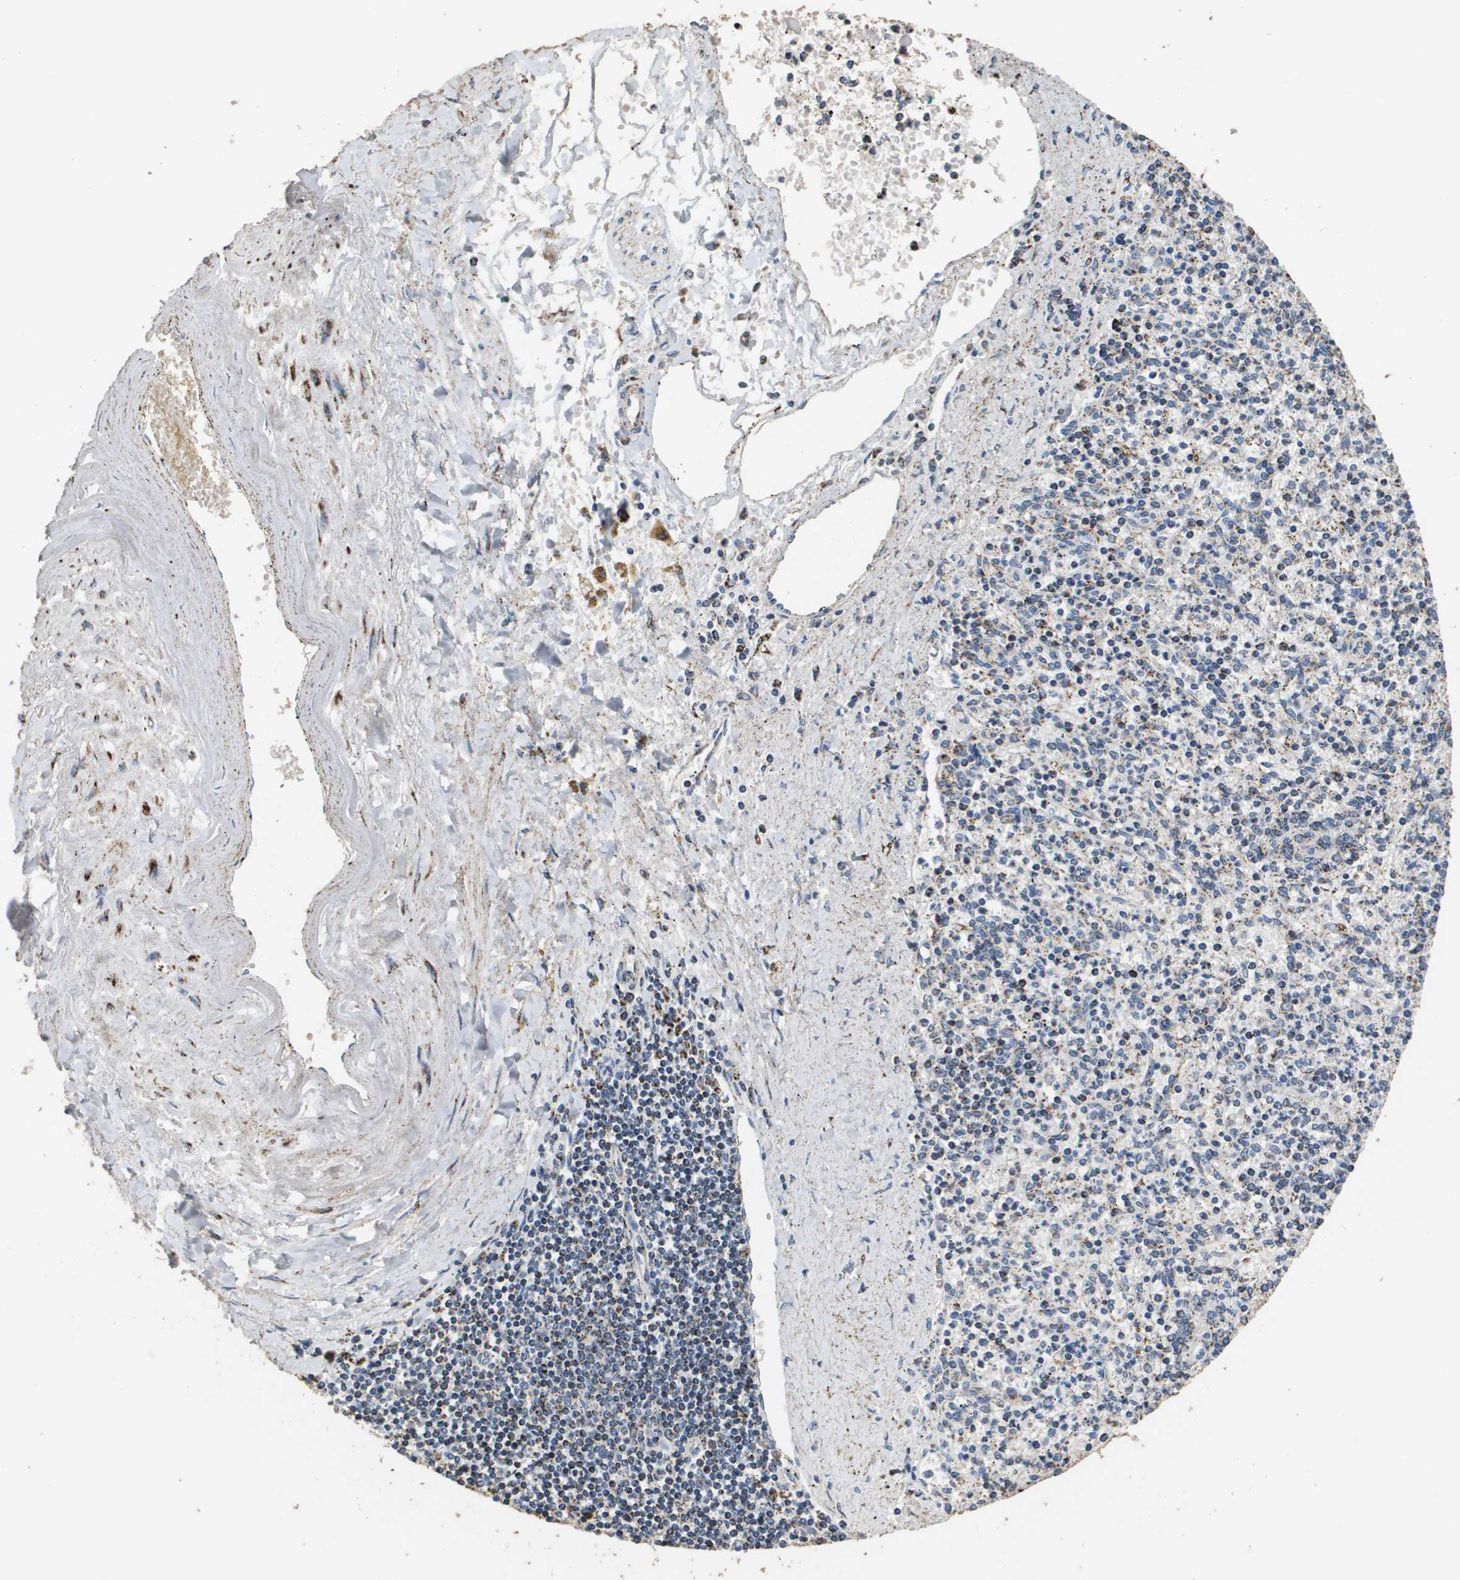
{"staining": {"intensity": "moderate", "quantity": "<25%", "location": "cytoplasmic/membranous"}, "tissue": "spleen", "cell_type": "Cells in red pulp", "image_type": "normal", "snomed": [{"axis": "morphology", "description": "Normal tissue, NOS"}, {"axis": "topography", "description": "Spleen"}], "caption": "Immunohistochemistry (IHC) photomicrograph of unremarkable spleen stained for a protein (brown), which exhibits low levels of moderate cytoplasmic/membranous staining in about <25% of cells in red pulp.", "gene": "ATP5F1B", "patient": {"sex": "male", "age": 72}}